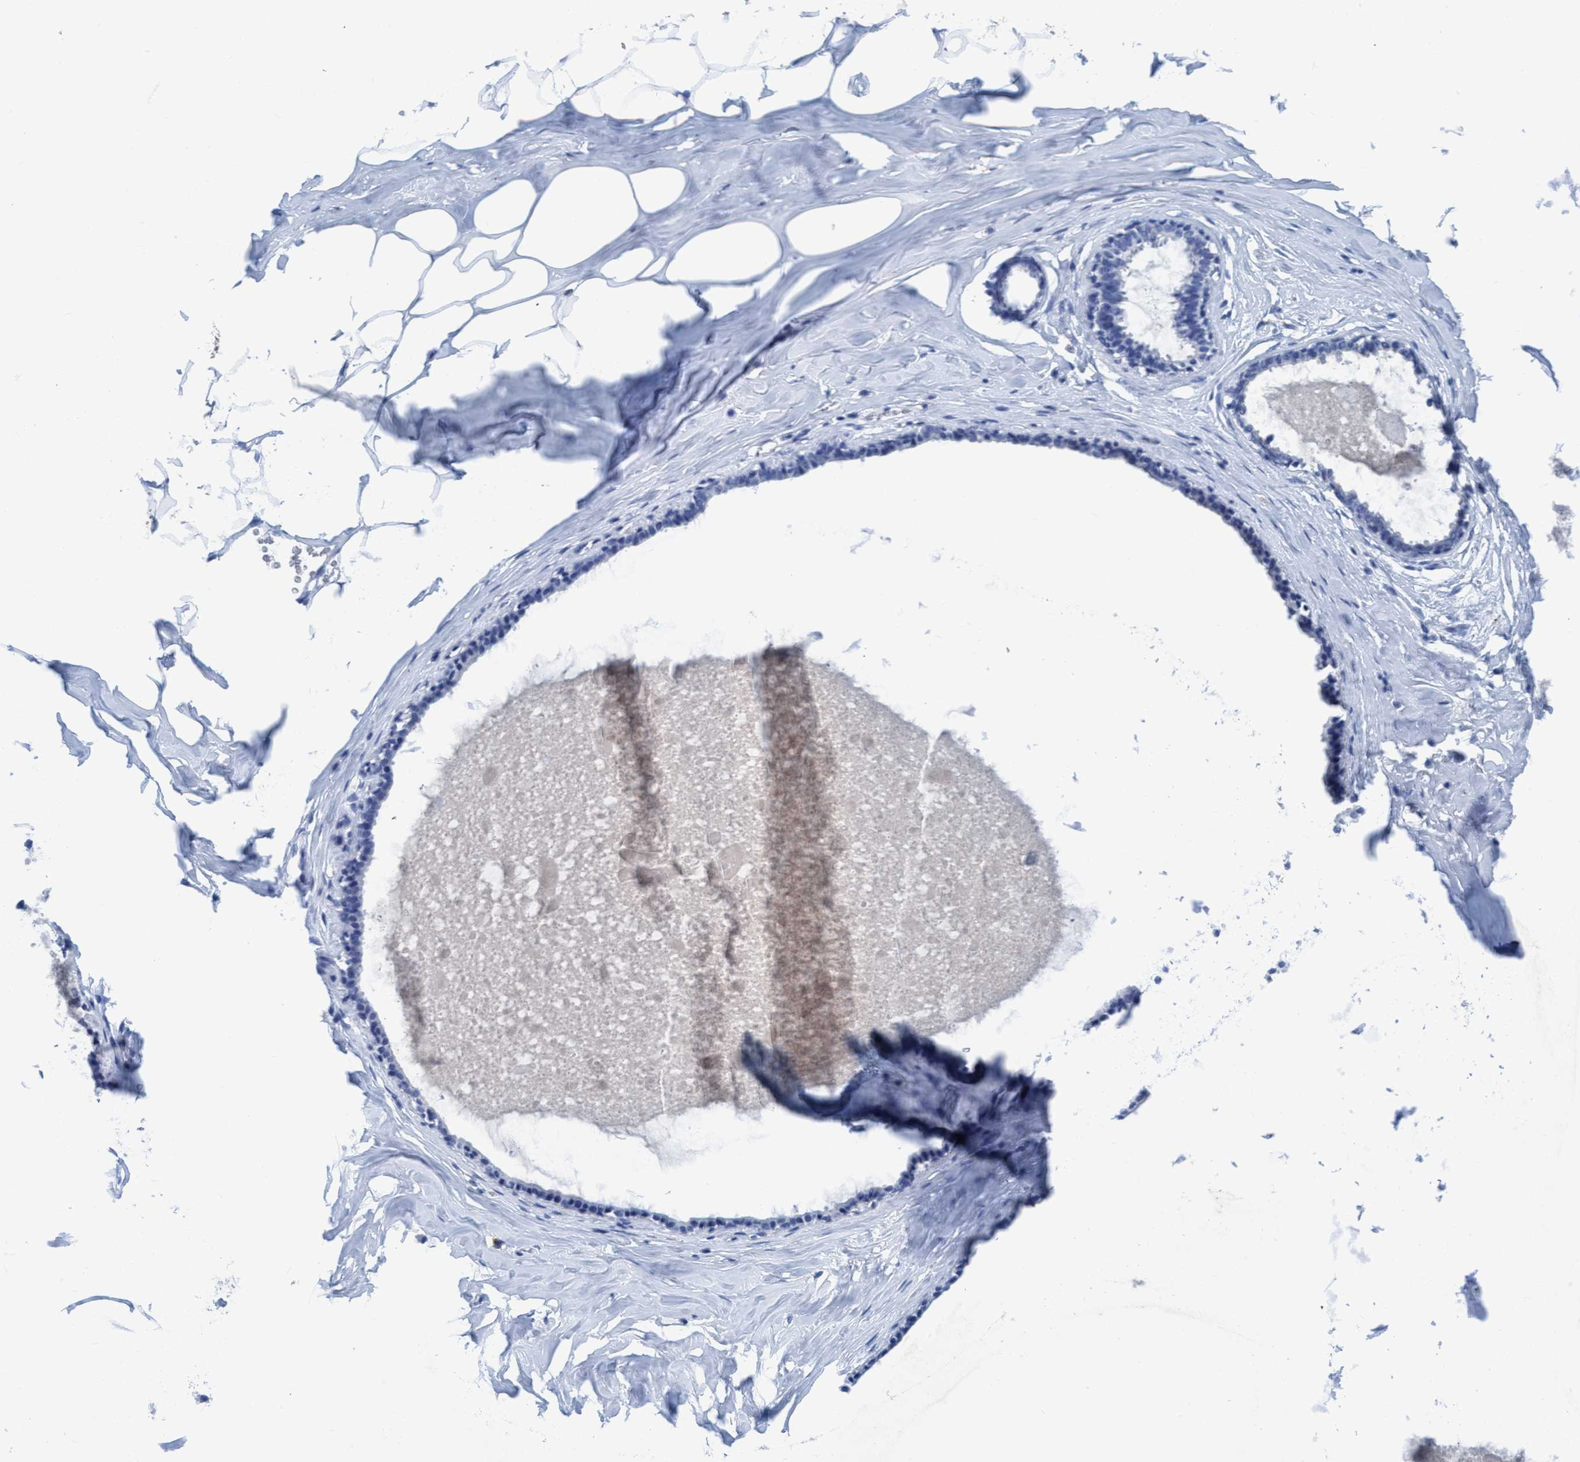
{"staining": {"intensity": "negative", "quantity": "none", "location": "none"}, "tissue": "adipose tissue", "cell_type": "Adipocytes", "image_type": "normal", "snomed": [{"axis": "morphology", "description": "Normal tissue, NOS"}, {"axis": "morphology", "description": "Fibrosis, NOS"}, {"axis": "topography", "description": "Breast"}, {"axis": "topography", "description": "Adipose tissue"}], "caption": "High power microscopy micrograph of an immunohistochemistry histopathology image of unremarkable adipose tissue, revealing no significant expression in adipocytes. (Brightfield microscopy of DAB IHC at high magnification).", "gene": "DNAI1", "patient": {"sex": "female", "age": 39}}